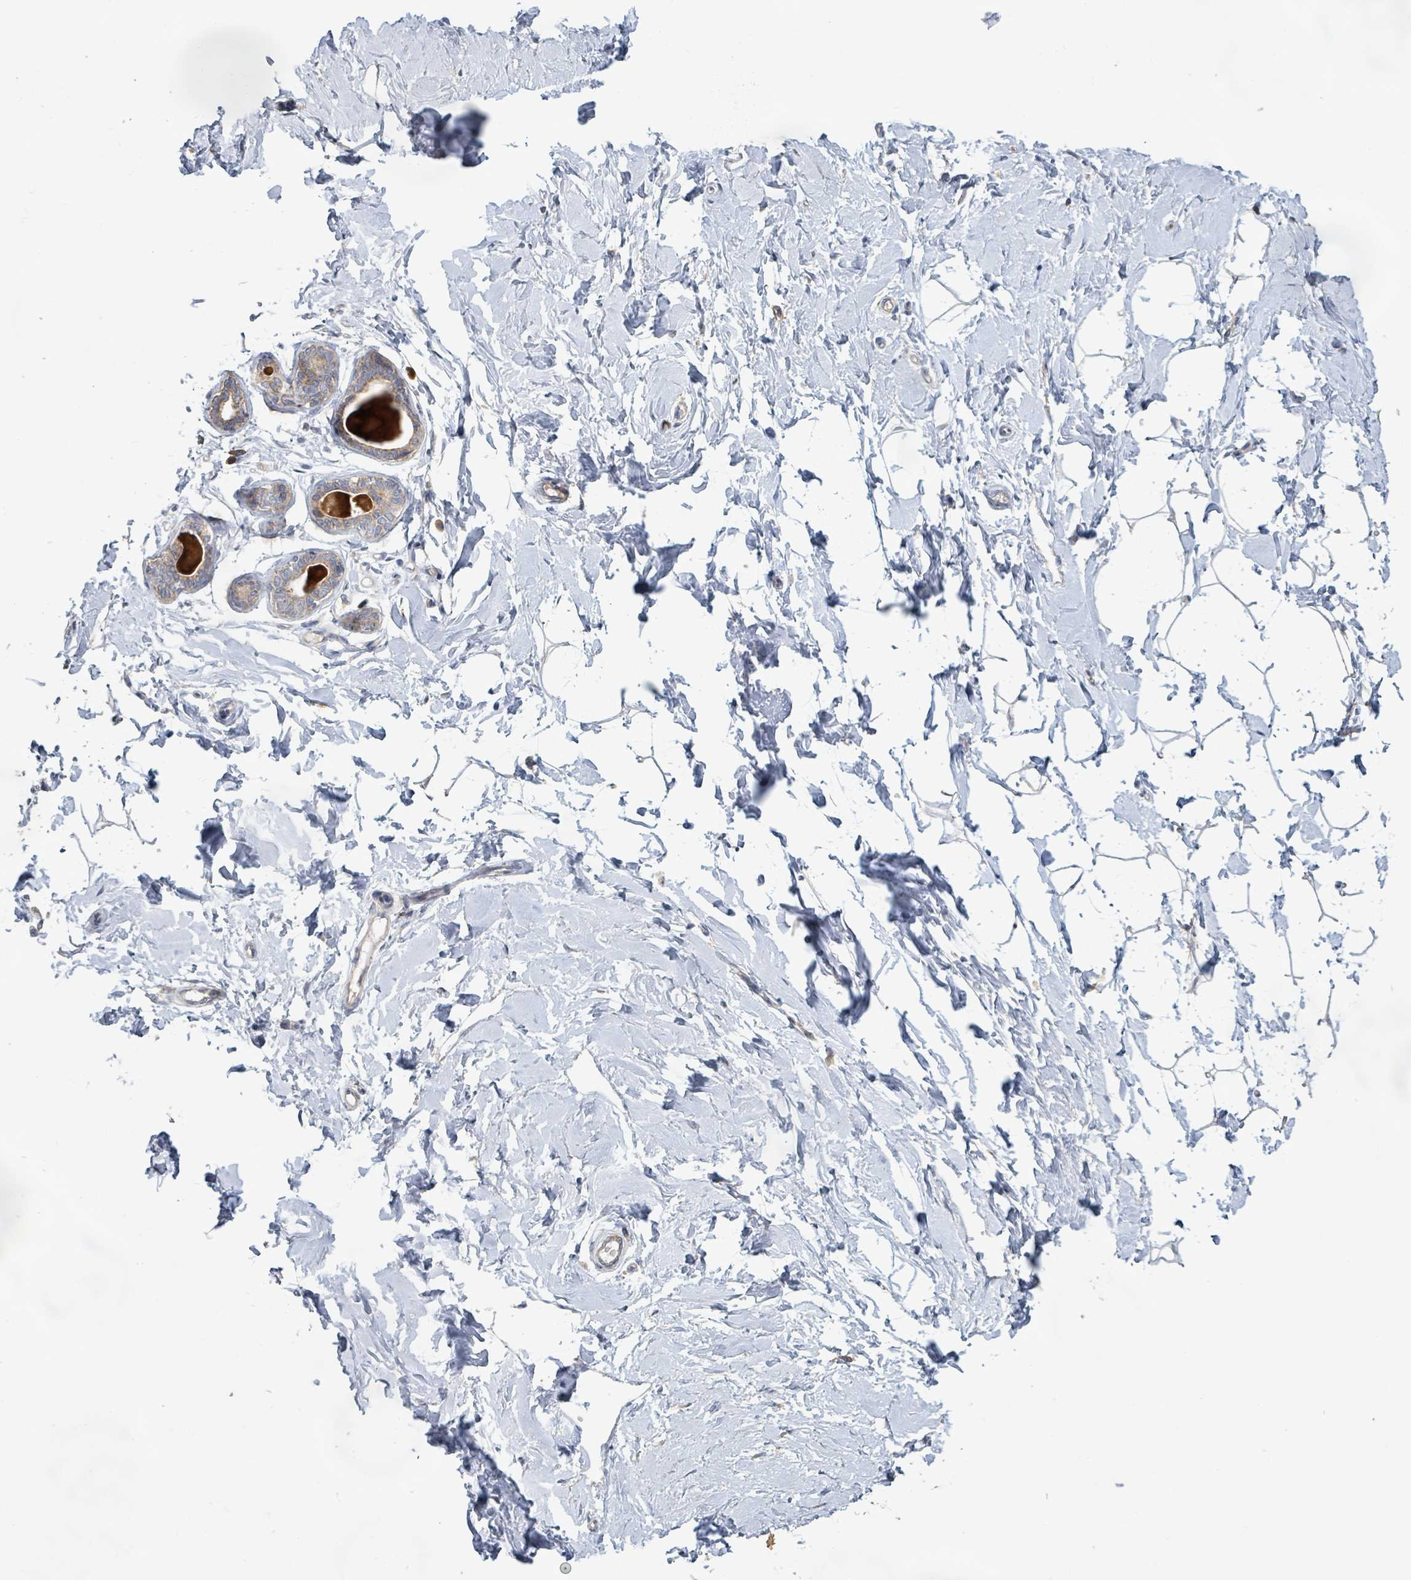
{"staining": {"intensity": "negative", "quantity": "none", "location": "none"}, "tissue": "breast", "cell_type": "Adipocytes", "image_type": "normal", "snomed": [{"axis": "morphology", "description": "Normal tissue, NOS"}, {"axis": "topography", "description": "Breast"}], "caption": "This micrograph is of normal breast stained with immunohistochemistry to label a protein in brown with the nuclei are counter-stained blue. There is no staining in adipocytes.", "gene": "KCNS2", "patient": {"sex": "female", "age": 23}}